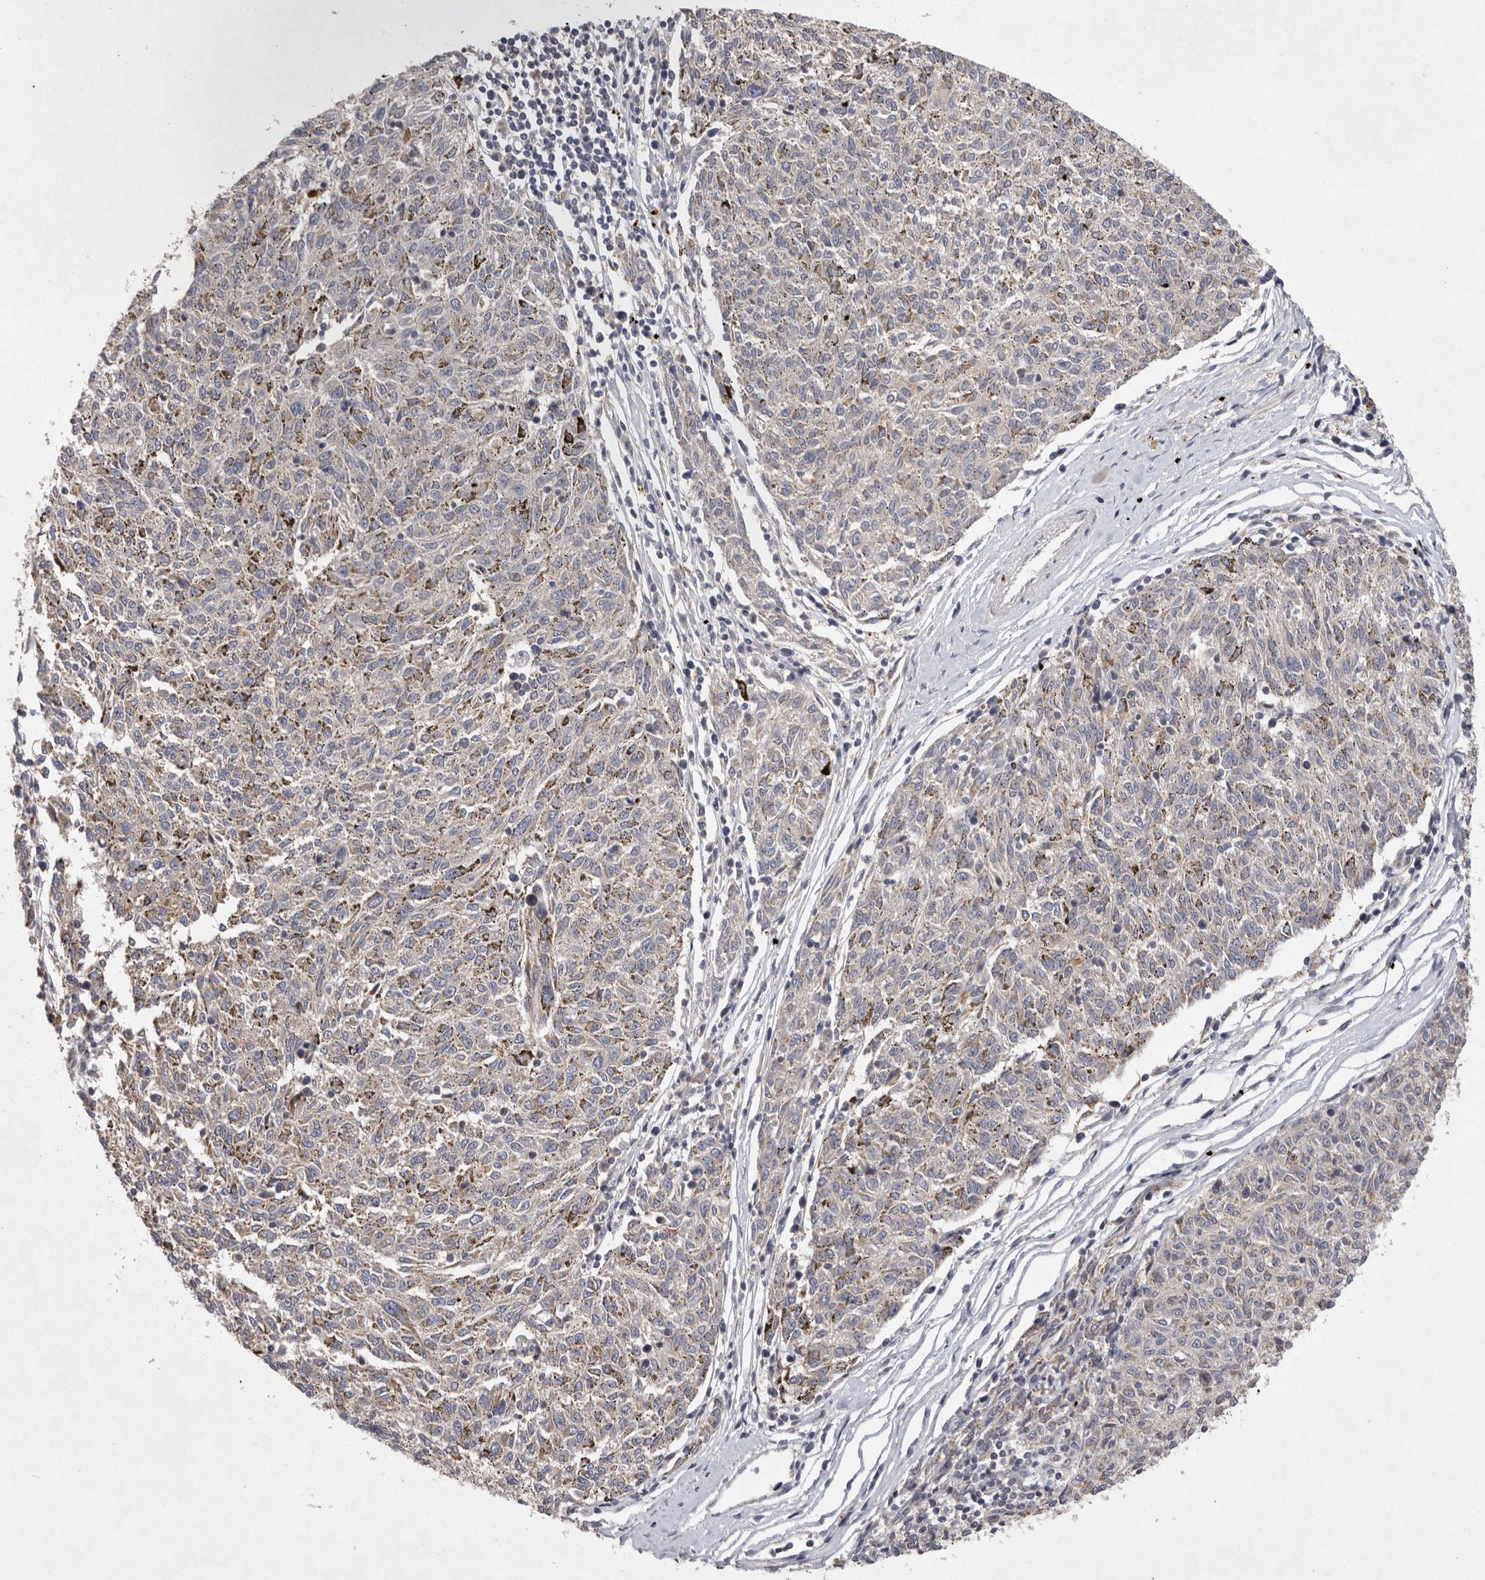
{"staining": {"intensity": "moderate", "quantity": "25%-75%", "location": "cytoplasmic/membranous"}, "tissue": "melanoma", "cell_type": "Tumor cells", "image_type": "cancer", "snomed": [{"axis": "morphology", "description": "Malignant melanoma, NOS"}, {"axis": "topography", "description": "Skin"}], "caption": "Tumor cells demonstrate moderate cytoplasmic/membranous staining in about 25%-75% of cells in melanoma.", "gene": "ACAT2", "patient": {"sex": "female", "age": 72}}